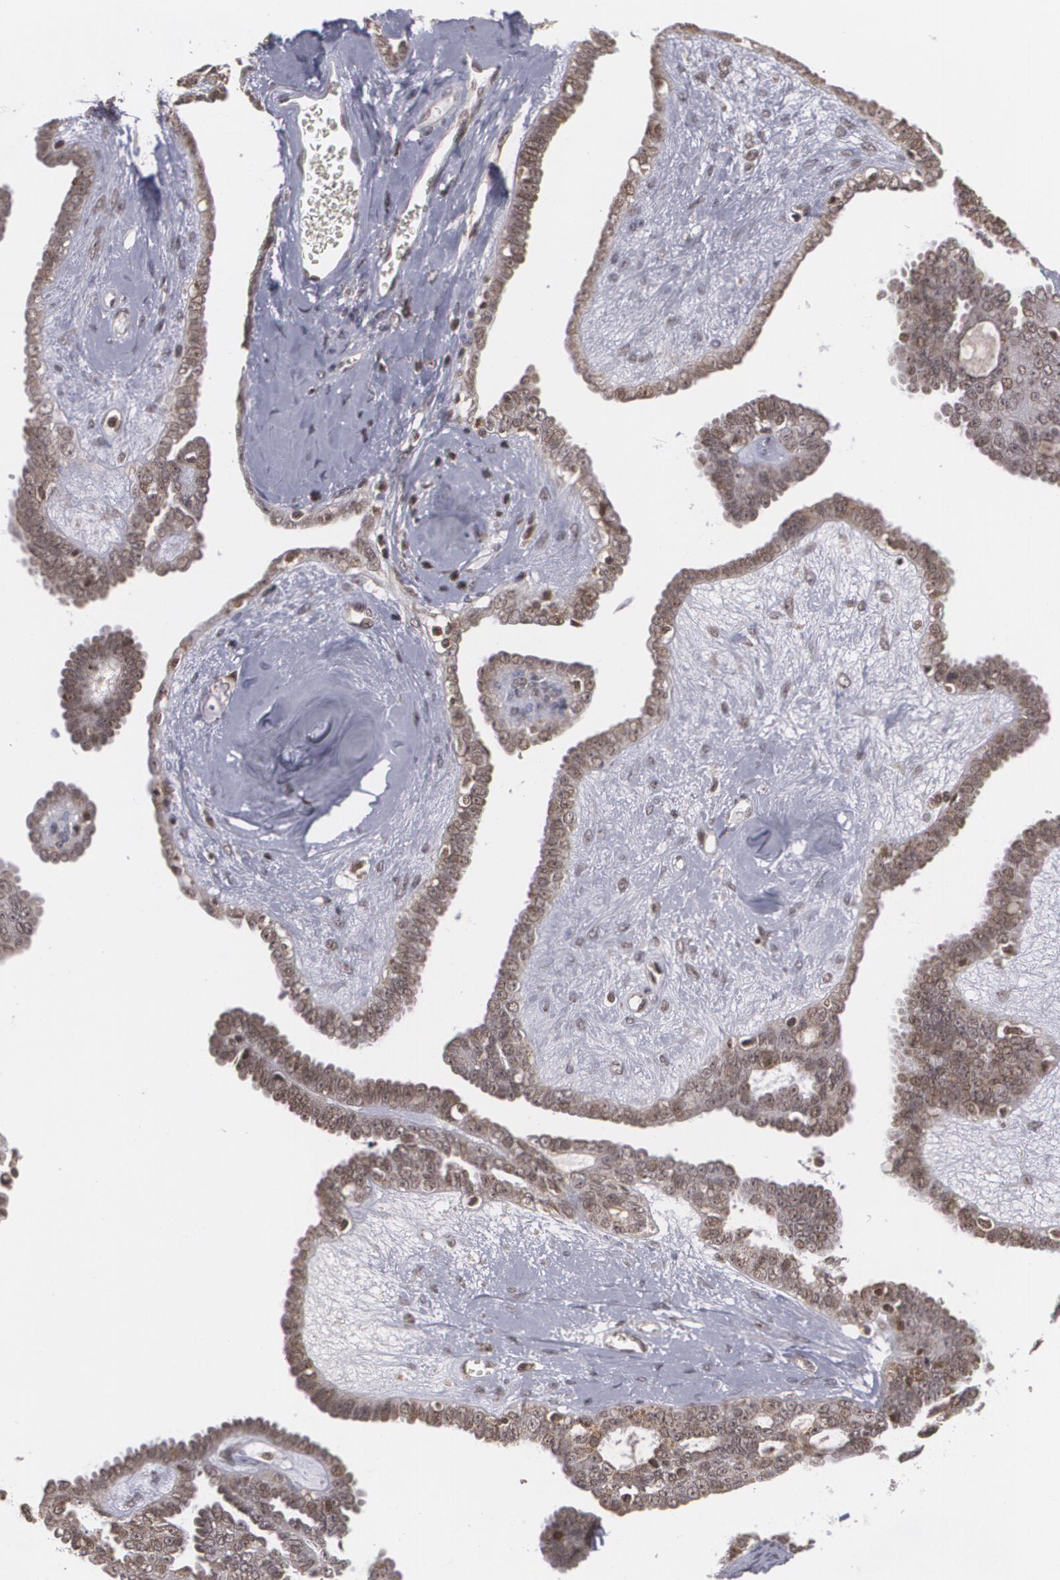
{"staining": {"intensity": "weak", "quantity": ">75%", "location": "nuclear"}, "tissue": "ovarian cancer", "cell_type": "Tumor cells", "image_type": "cancer", "snomed": [{"axis": "morphology", "description": "Cystadenocarcinoma, serous, NOS"}, {"axis": "topography", "description": "Ovary"}], "caption": "Human ovarian cancer stained for a protein (brown) exhibits weak nuclear positive staining in about >75% of tumor cells.", "gene": "MXD1", "patient": {"sex": "female", "age": 71}}